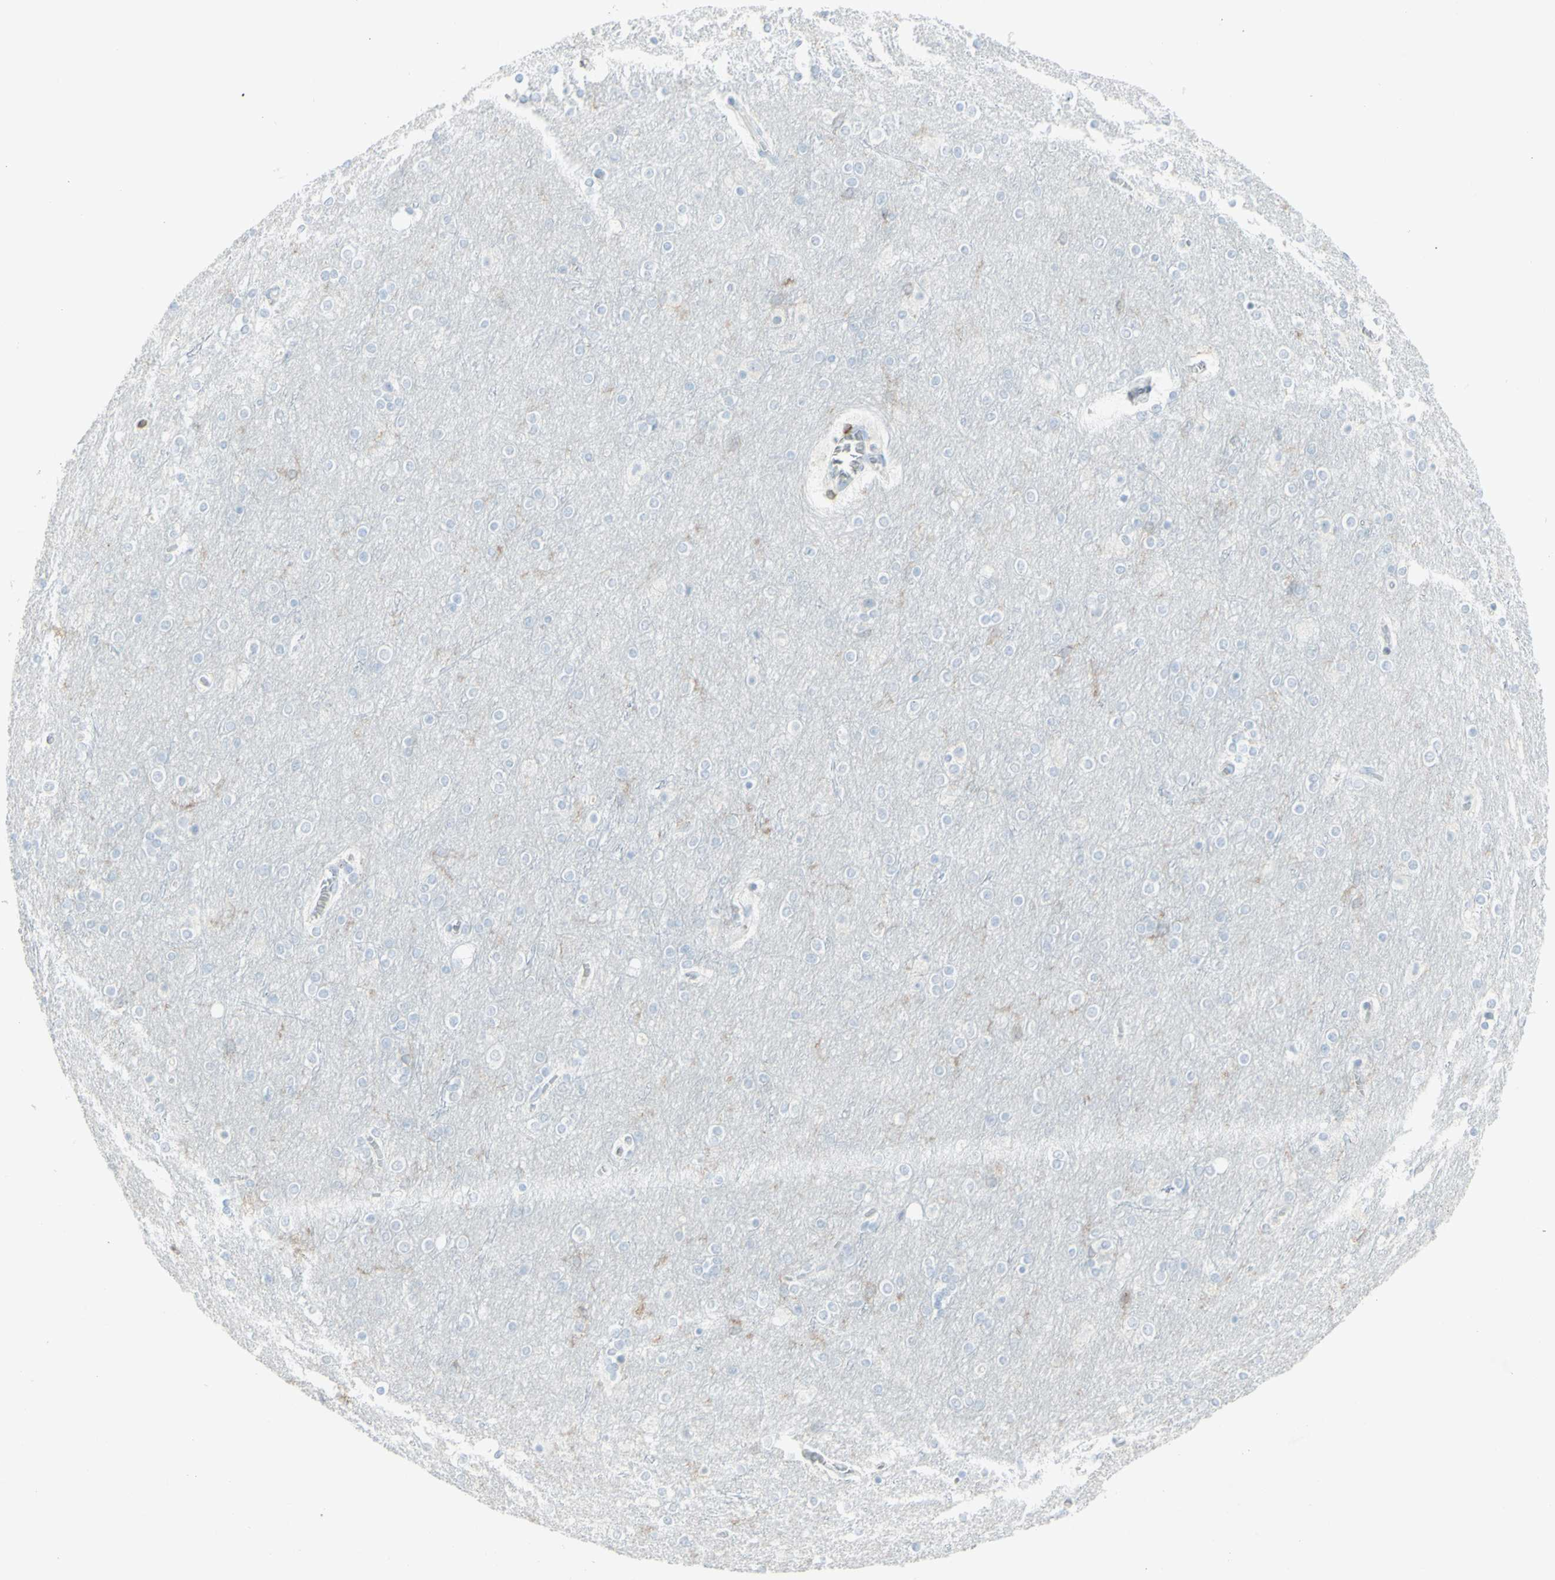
{"staining": {"intensity": "negative", "quantity": "none", "location": "none"}, "tissue": "cerebral cortex", "cell_type": "Endothelial cells", "image_type": "normal", "snomed": [{"axis": "morphology", "description": "Normal tissue, NOS"}, {"axis": "topography", "description": "Cerebral cortex"}], "caption": "DAB immunohistochemical staining of benign human cerebral cortex exhibits no significant expression in endothelial cells. (DAB immunohistochemistry (IHC), high magnification).", "gene": "NRG1", "patient": {"sex": "female", "age": 54}}